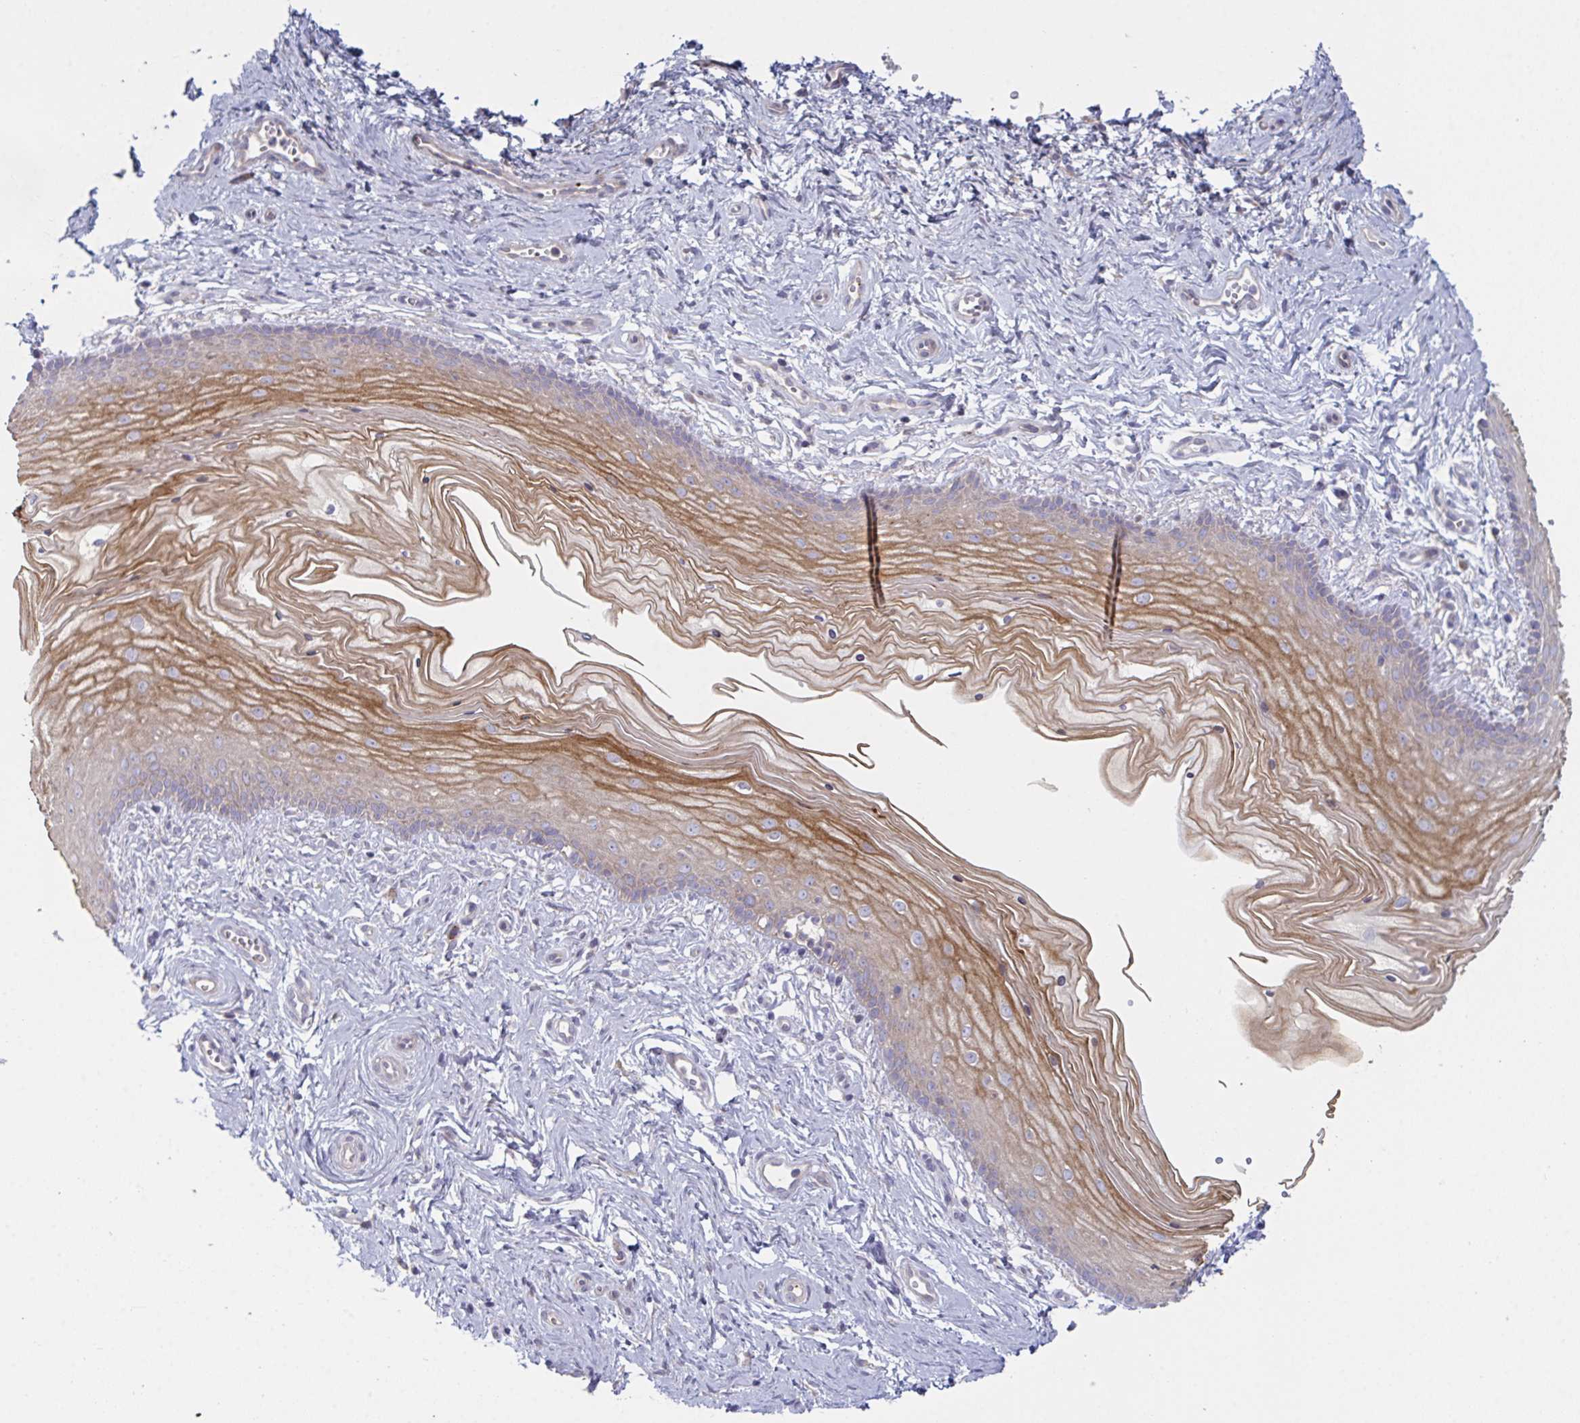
{"staining": {"intensity": "moderate", "quantity": "<25%", "location": "cytoplasmic/membranous"}, "tissue": "vagina", "cell_type": "Squamous epithelial cells", "image_type": "normal", "snomed": [{"axis": "morphology", "description": "Normal tissue, NOS"}, {"axis": "topography", "description": "Vagina"}], "caption": "Immunohistochemical staining of benign vagina exhibits <25% levels of moderate cytoplasmic/membranous protein staining in about <25% of squamous epithelial cells.", "gene": "MRPS2", "patient": {"sex": "female", "age": 38}}